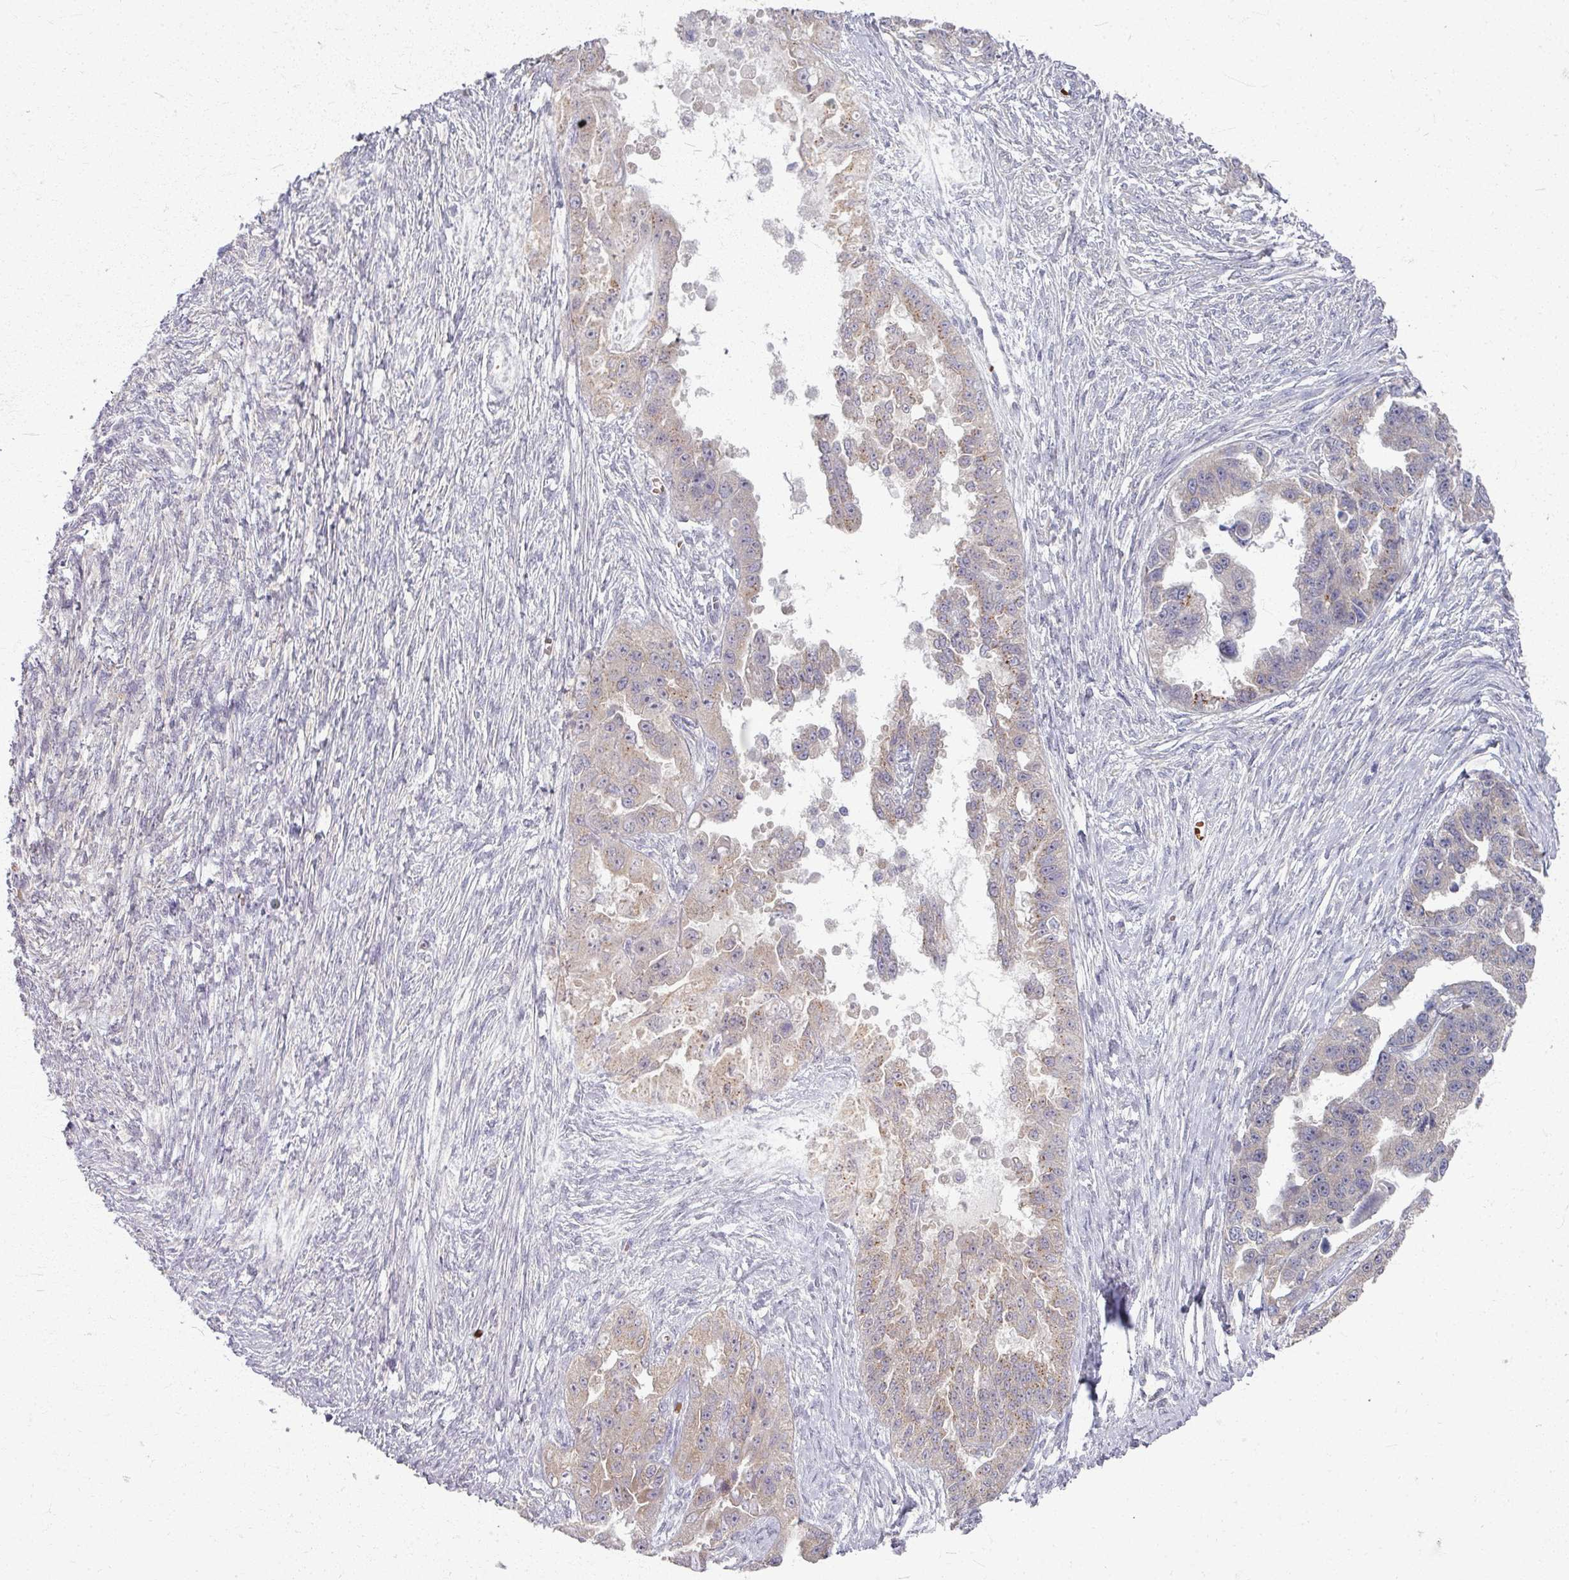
{"staining": {"intensity": "weak", "quantity": "25%-75%", "location": "cytoplasmic/membranous"}, "tissue": "ovarian cancer", "cell_type": "Tumor cells", "image_type": "cancer", "snomed": [{"axis": "morphology", "description": "Cystadenocarcinoma, serous, NOS"}, {"axis": "topography", "description": "Ovary"}], "caption": "Immunohistochemistry photomicrograph of neoplastic tissue: ovarian serous cystadenocarcinoma stained using immunohistochemistry demonstrates low levels of weak protein expression localized specifically in the cytoplasmic/membranous of tumor cells, appearing as a cytoplasmic/membranous brown color.", "gene": "KMT5C", "patient": {"sex": "female", "age": 58}}